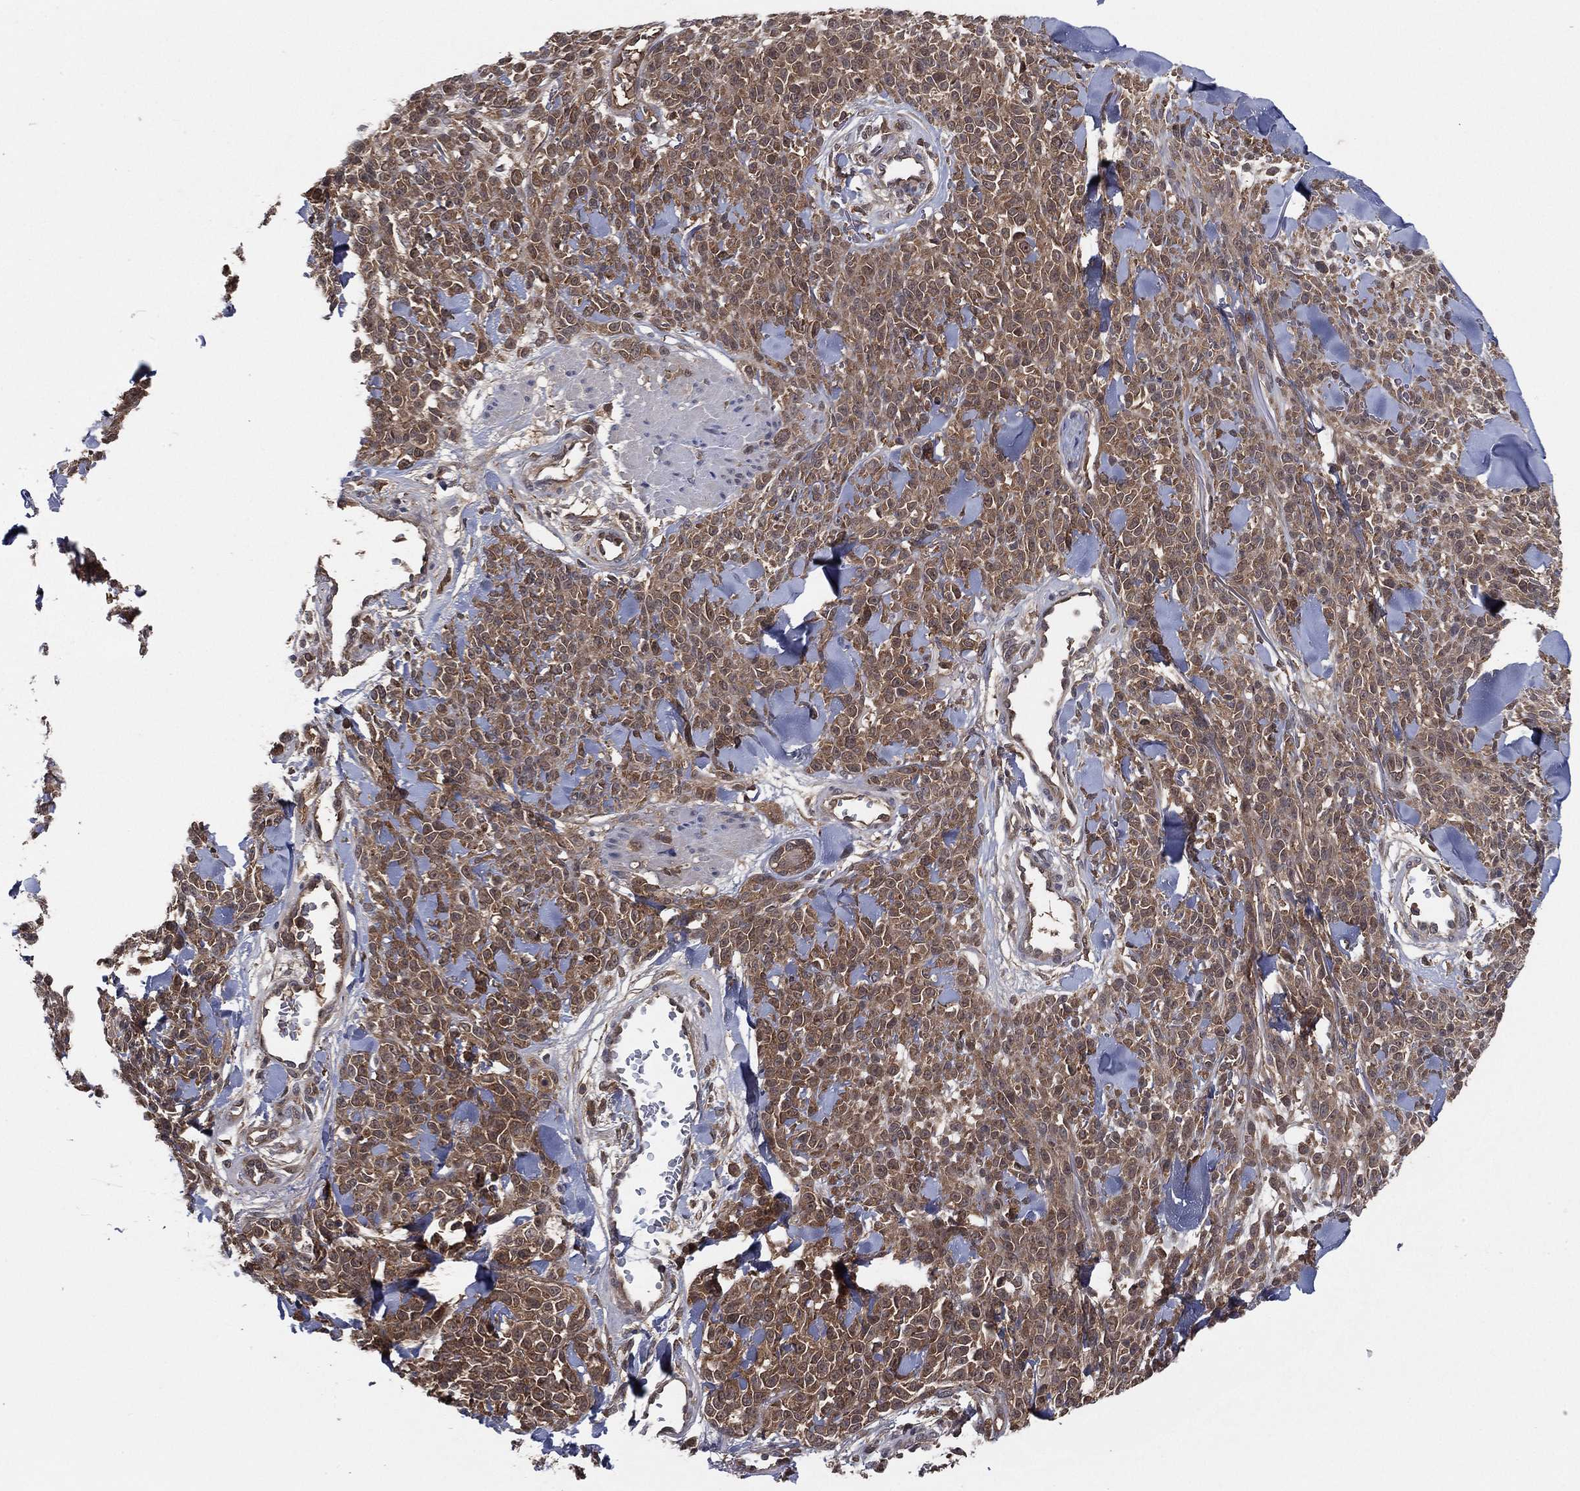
{"staining": {"intensity": "moderate", "quantity": "25%-75%", "location": "cytoplasmic/membranous"}, "tissue": "melanoma", "cell_type": "Tumor cells", "image_type": "cancer", "snomed": [{"axis": "morphology", "description": "Malignant melanoma, NOS"}, {"axis": "topography", "description": "Skin"}, {"axis": "topography", "description": "Skin of trunk"}], "caption": "A medium amount of moderate cytoplasmic/membranous positivity is appreciated in about 25%-75% of tumor cells in malignant melanoma tissue.", "gene": "PSMG4", "patient": {"sex": "male", "age": 74}}